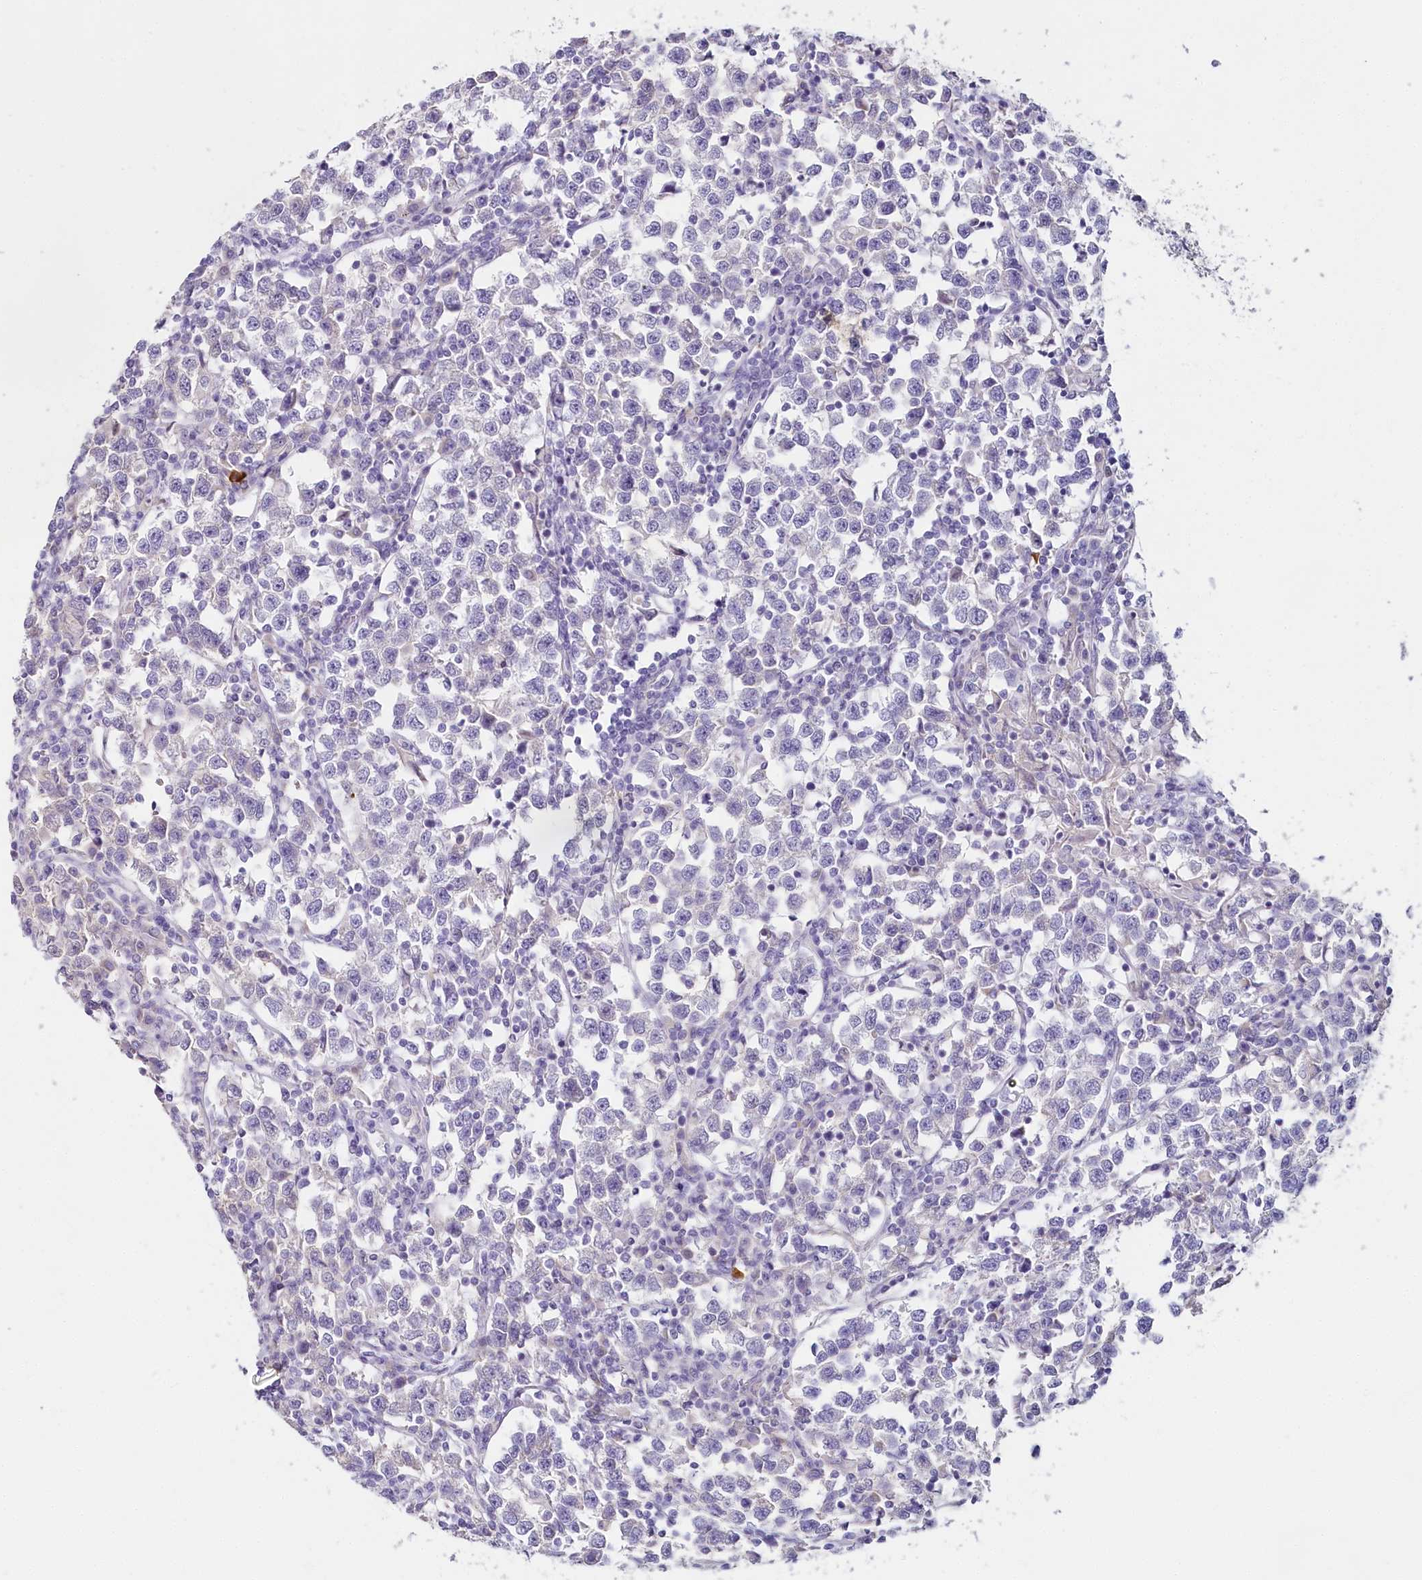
{"staining": {"intensity": "negative", "quantity": "none", "location": "none"}, "tissue": "testis cancer", "cell_type": "Tumor cells", "image_type": "cancer", "snomed": [{"axis": "morphology", "description": "Normal tissue, NOS"}, {"axis": "morphology", "description": "Seminoma, NOS"}, {"axis": "topography", "description": "Testis"}], "caption": "Immunohistochemistry histopathology image of human testis cancer (seminoma) stained for a protein (brown), which reveals no expression in tumor cells.", "gene": "HPD", "patient": {"sex": "male", "age": 43}}